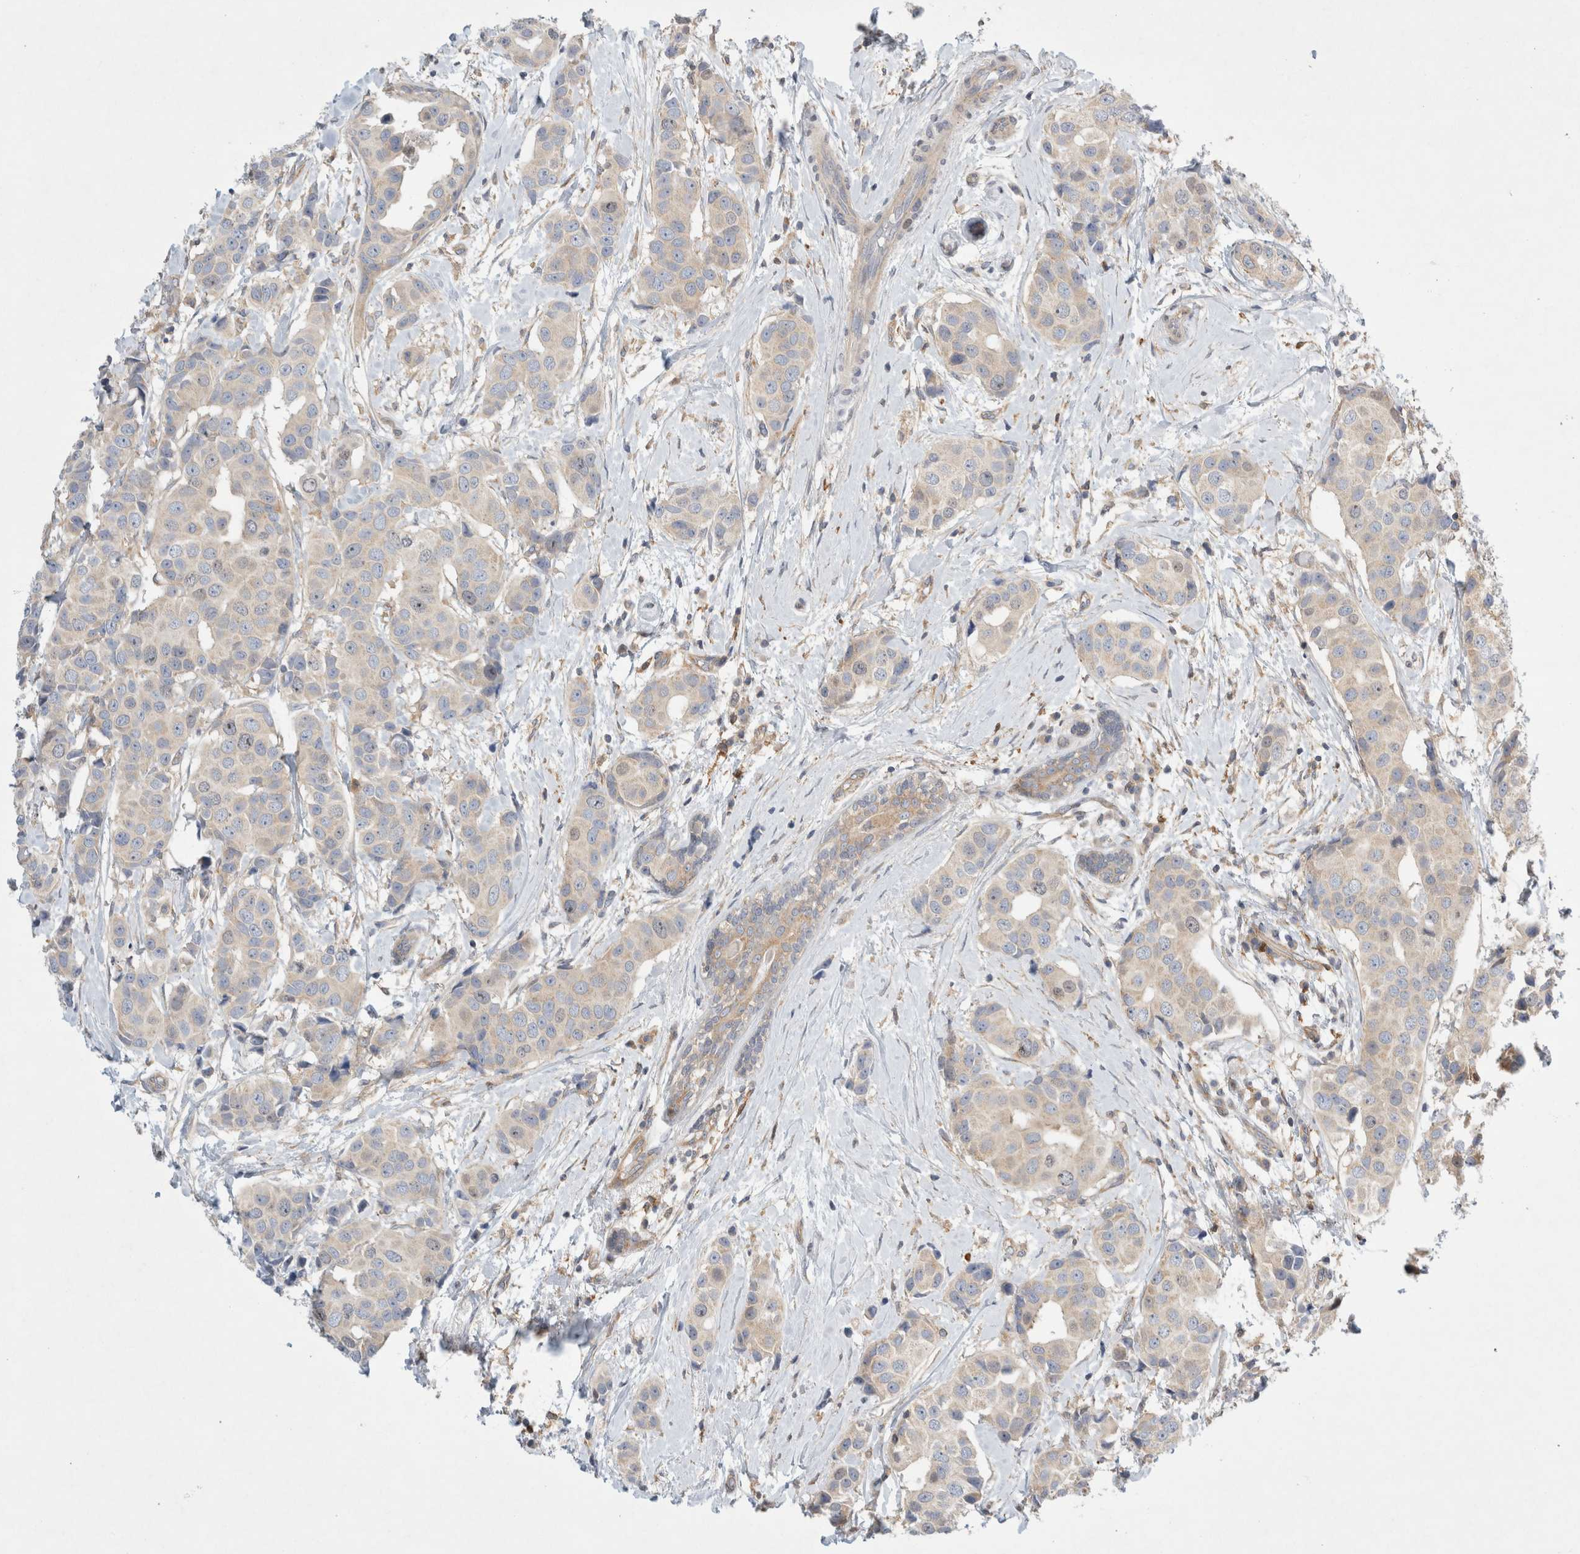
{"staining": {"intensity": "weak", "quantity": ">75%", "location": "cytoplasmic/membranous"}, "tissue": "breast cancer", "cell_type": "Tumor cells", "image_type": "cancer", "snomed": [{"axis": "morphology", "description": "Normal tissue, NOS"}, {"axis": "morphology", "description": "Duct carcinoma"}, {"axis": "topography", "description": "Breast"}], "caption": "High-power microscopy captured an immunohistochemistry (IHC) histopathology image of breast invasive ductal carcinoma, revealing weak cytoplasmic/membranous expression in about >75% of tumor cells. Using DAB (brown) and hematoxylin (blue) stains, captured at high magnification using brightfield microscopy.", "gene": "CDCA7L", "patient": {"sex": "female", "age": 39}}